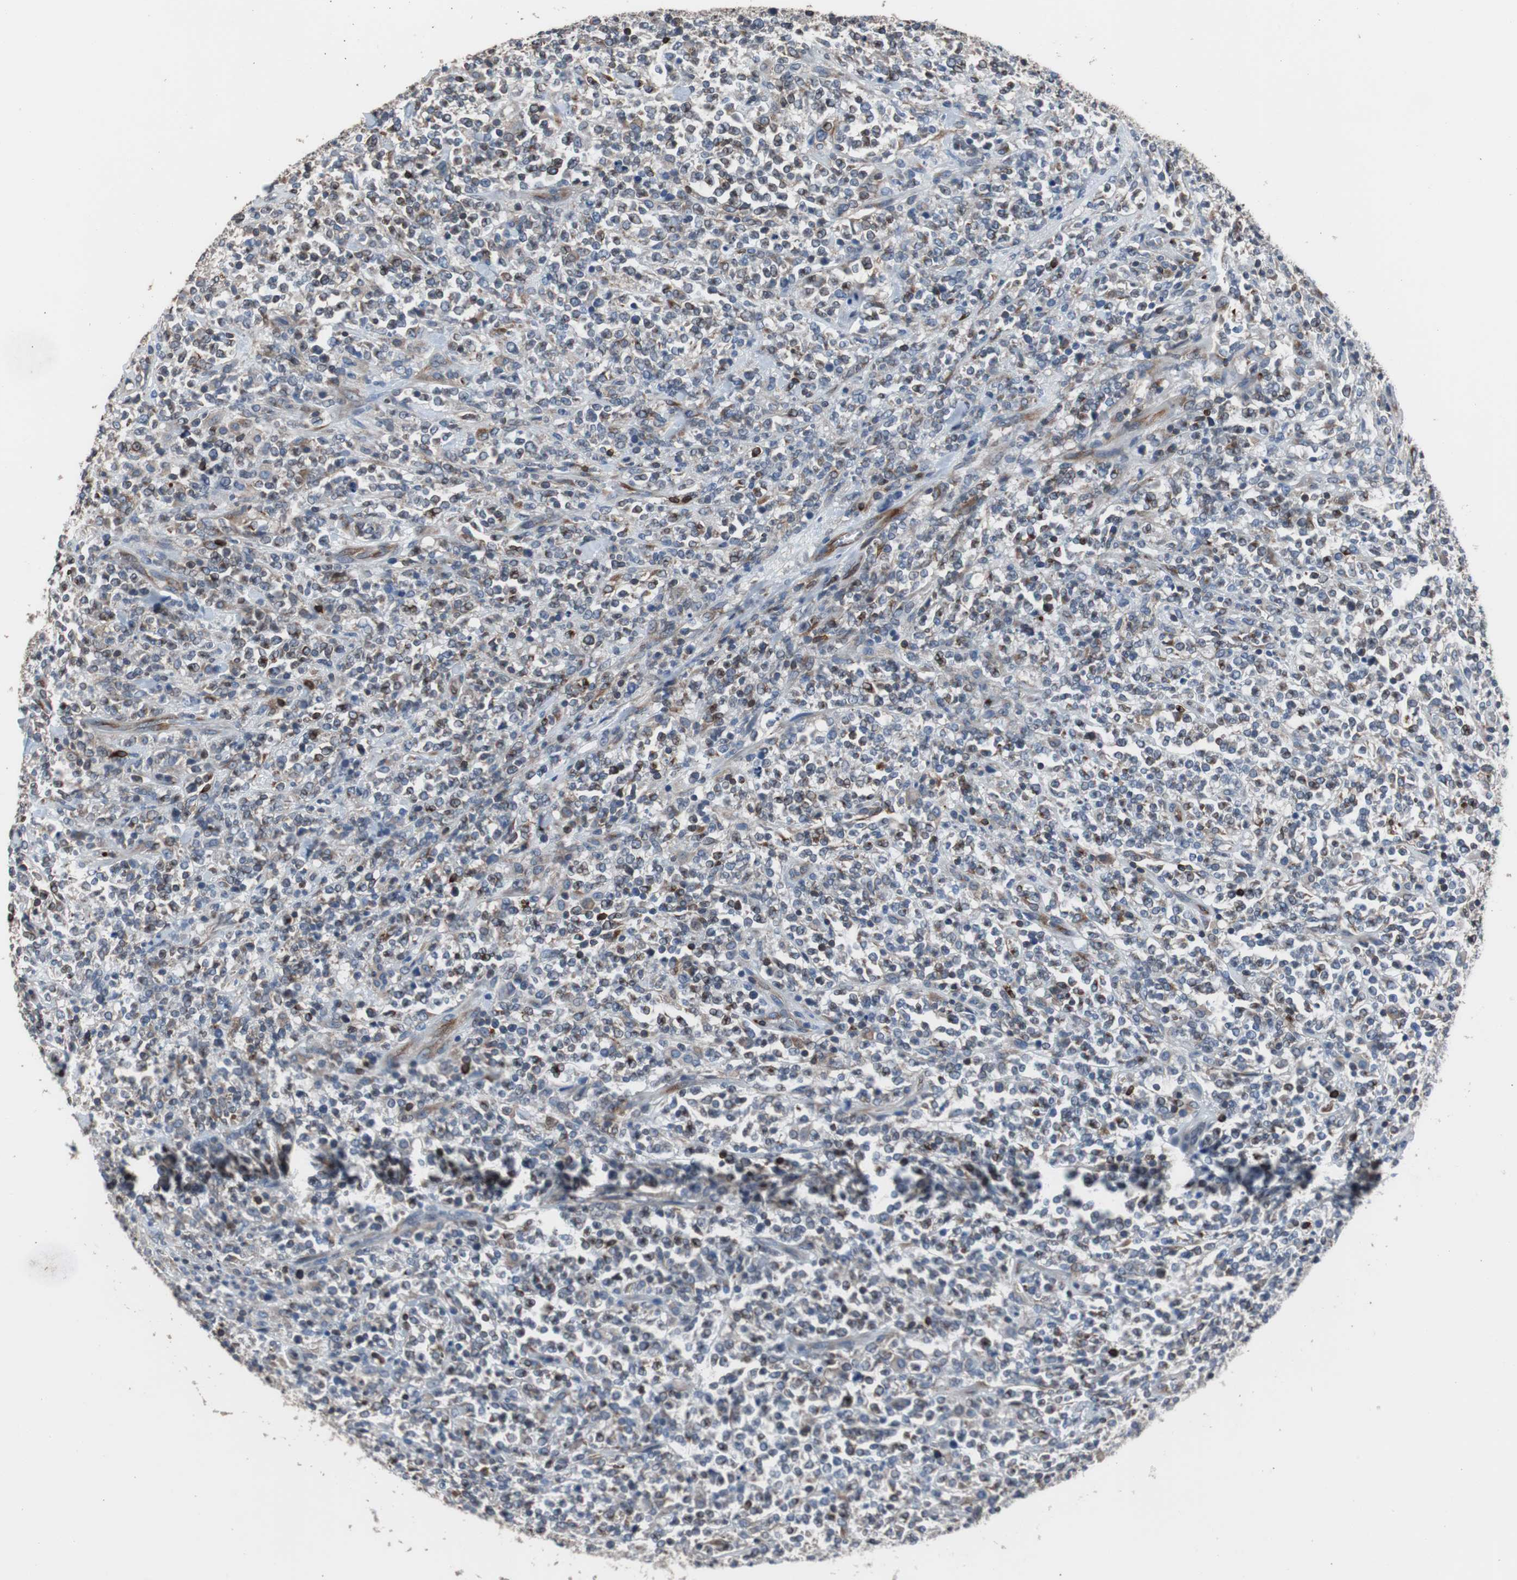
{"staining": {"intensity": "strong", "quantity": "<25%", "location": "cytoplasmic/membranous"}, "tissue": "lymphoma", "cell_type": "Tumor cells", "image_type": "cancer", "snomed": [{"axis": "morphology", "description": "Malignant lymphoma, non-Hodgkin's type, High grade"}, {"axis": "topography", "description": "Soft tissue"}], "caption": "A brown stain highlights strong cytoplasmic/membranous positivity of a protein in malignant lymphoma, non-Hodgkin's type (high-grade) tumor cells.", "gene": "PBXIP1", "patient": {"sex": "male", "age": 18}}